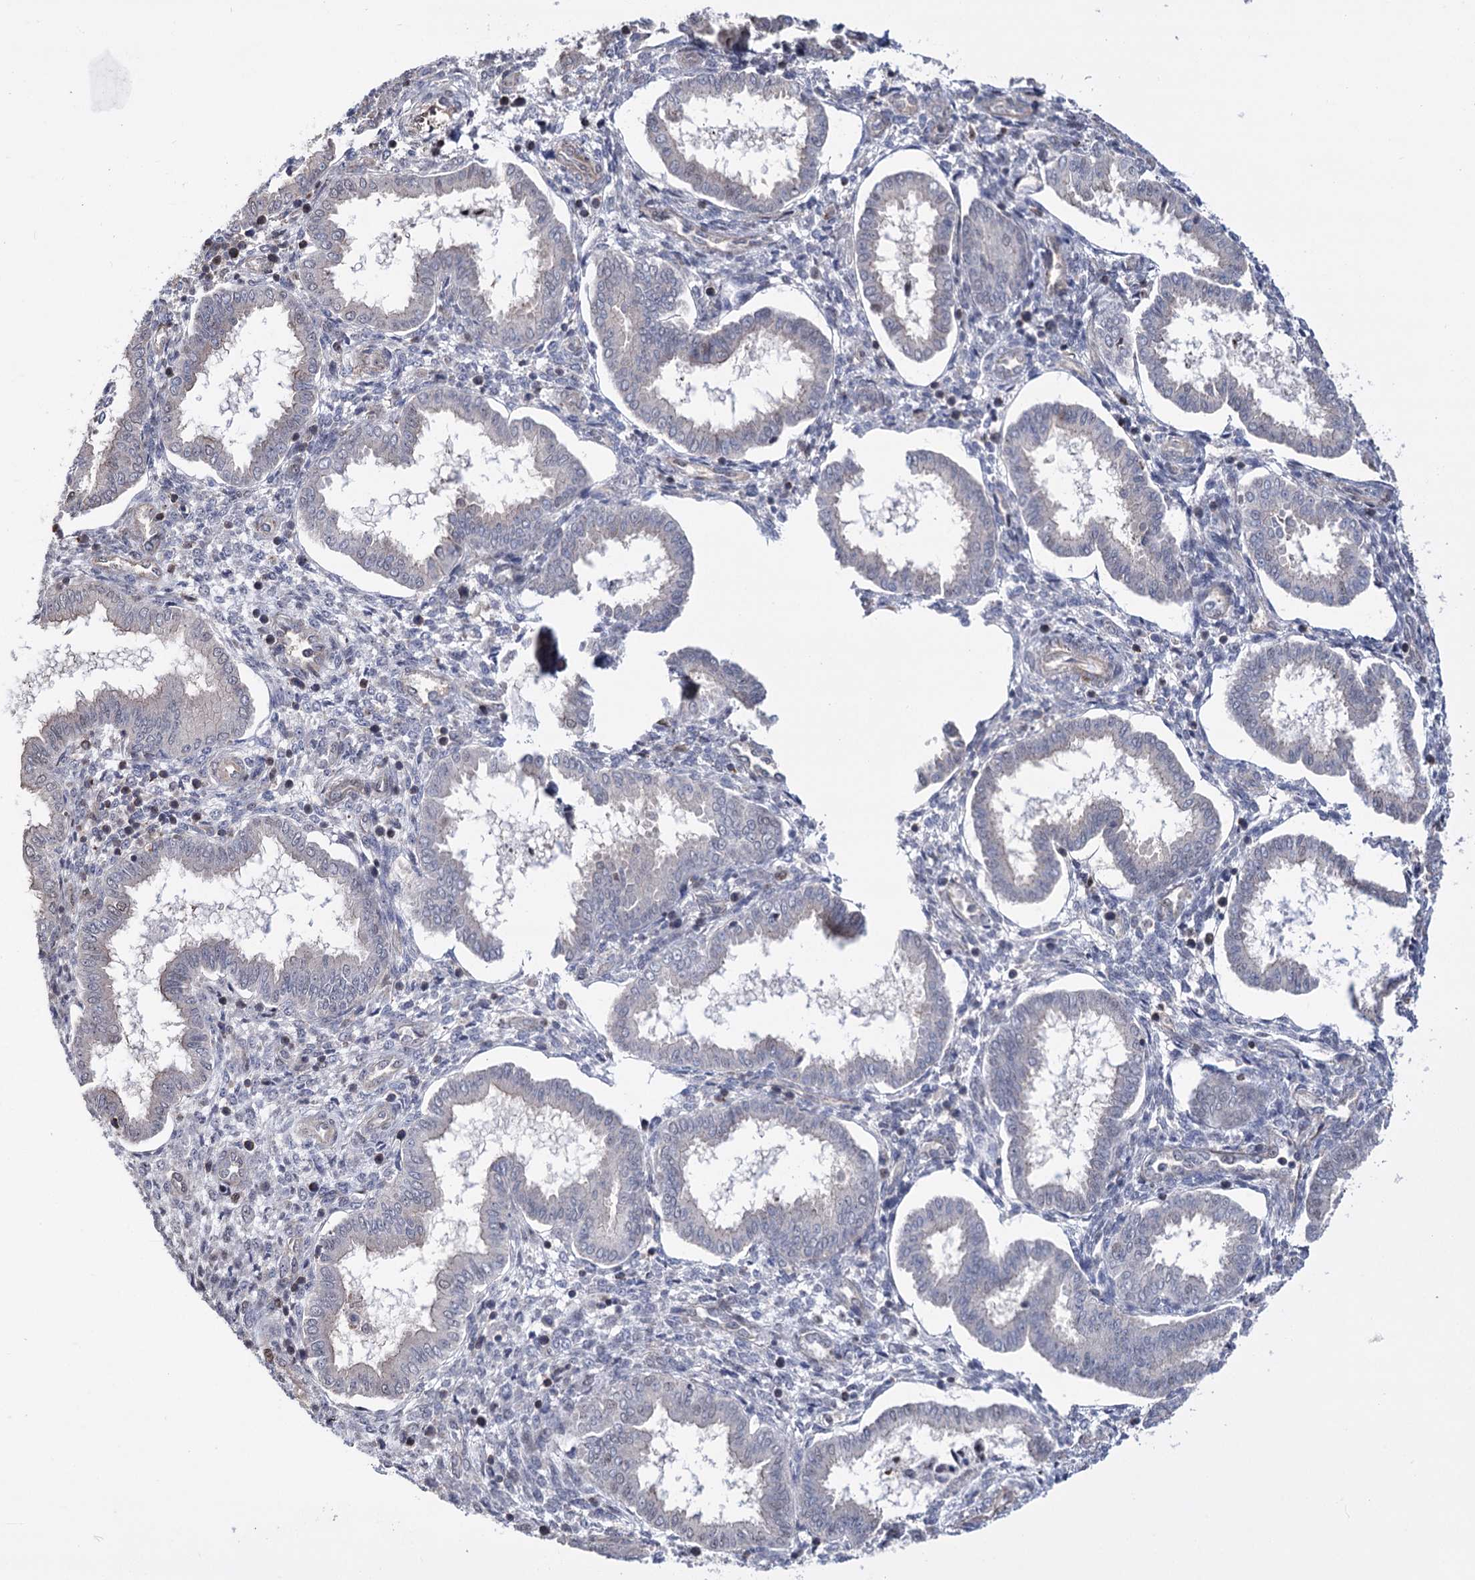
{"staining": {"intensity": "negative", "quantity": "none", "location": "none"}, "tissue": "endometrium", "cell_type": "Cells in endometrial stroma", "image_type": "normal", "snomed": [{"axis": "morphology", "description": "Normal tissue, NOS"}, {"axis": "topography", "description": "Endometrium"}], "caption": "This micrograph is of normal endometrium stained with IHC to label a protein in brown with the nuclei are counter-stained blue. There is no staining in cells in endometrial stroma.", "gene": "CHMP7", "patient": {"sex": "female", "age": 24}}